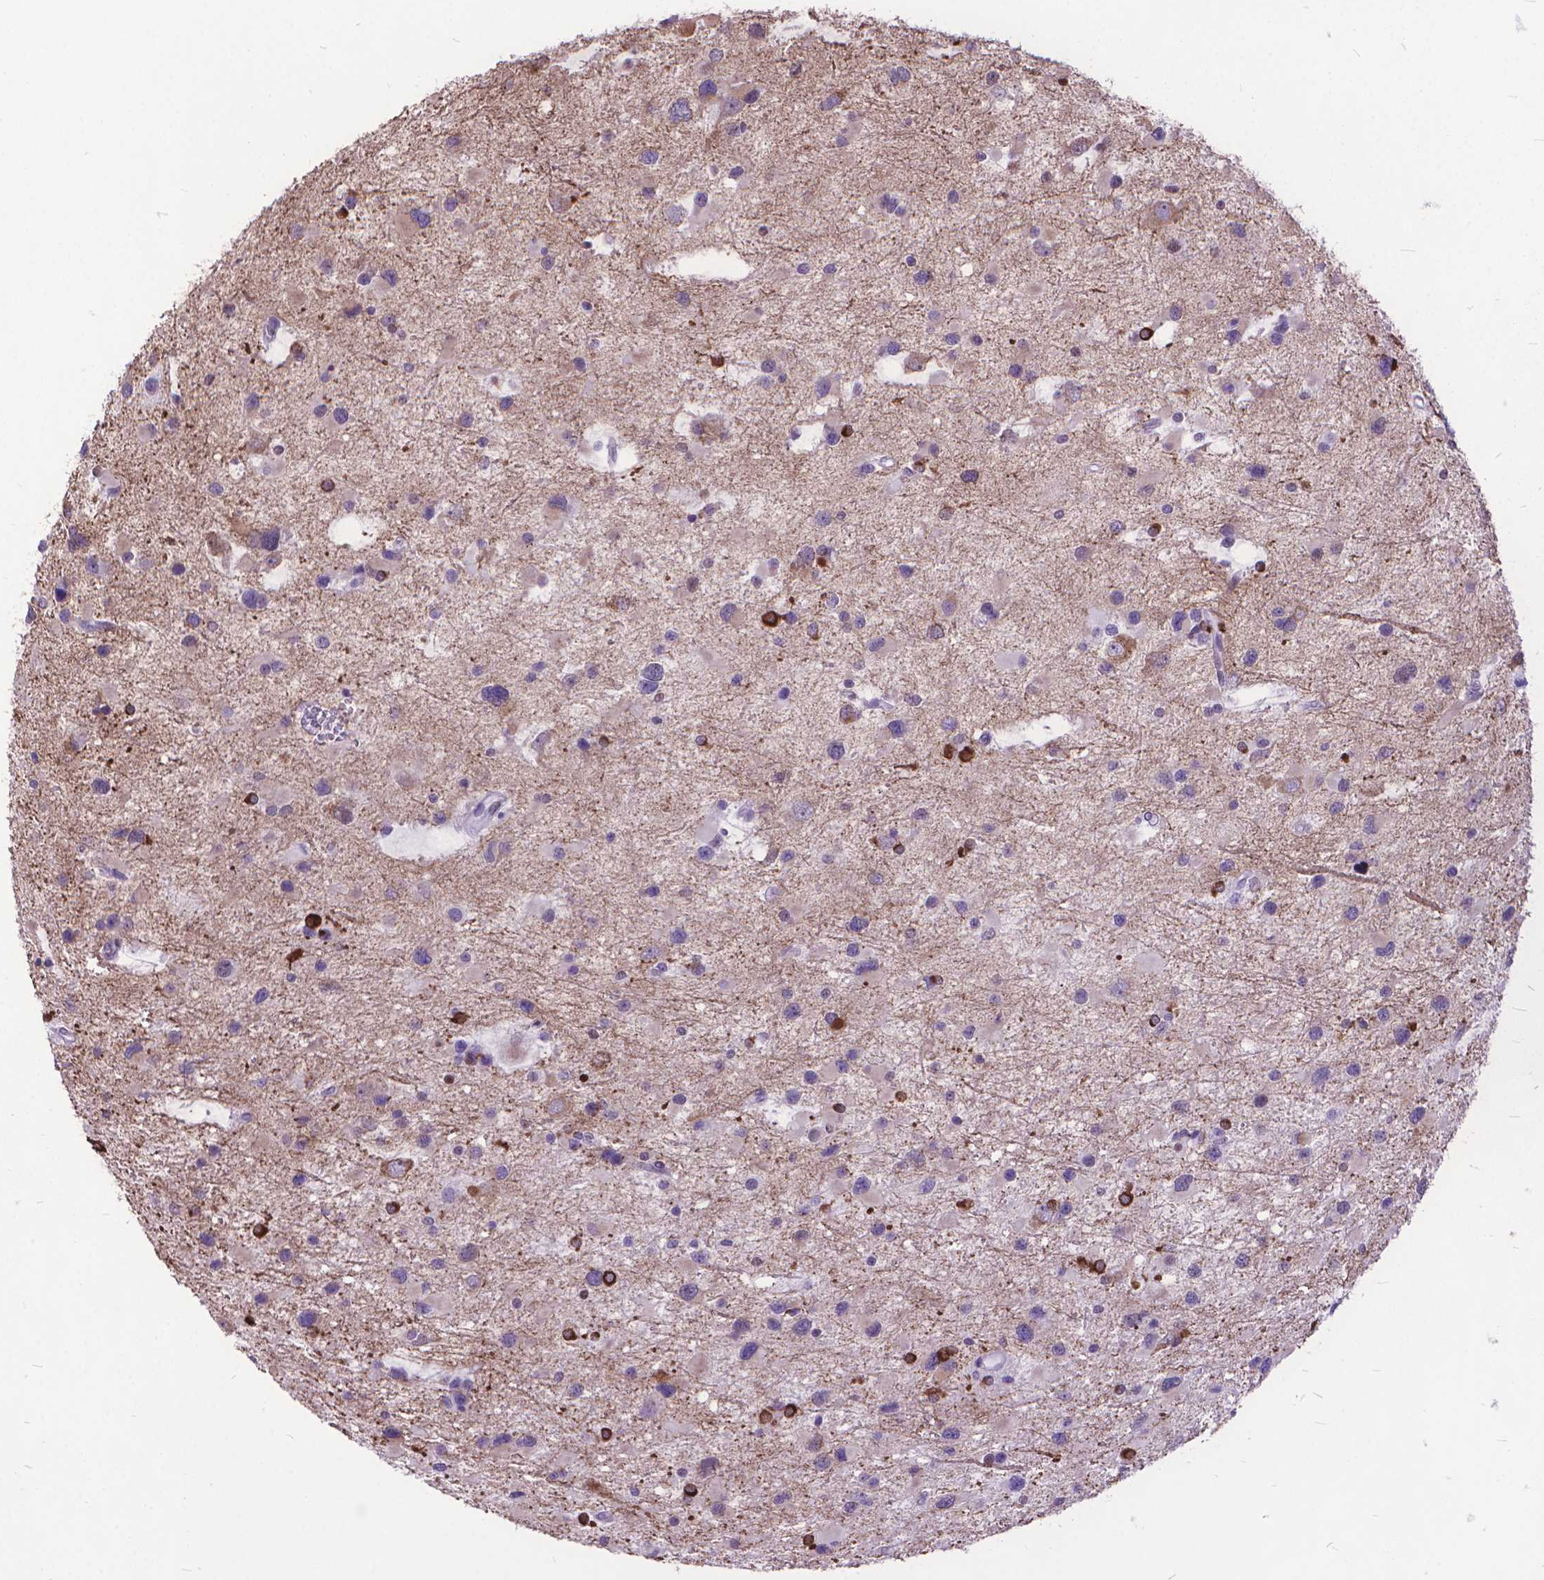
{"staining": {"intensity": "strong", "quantity": "<25%", "location": "cytoplasmic/membranous"}, "tissue": "glioma", "cell_type": "Tumor cells", "image_type": "cancer", "snomed": [{"axis": "morphology", "description": "Glioma, malignant, Low grade"}, {"axis": "topography", "description": "Brain"}], "caption": "Immunohistochemical staining of malignant glioma (low-grade) reveals strong cytoplasmic/membranous protein positivity in approximately <25% of tumor cells.", "gene": "POLE4", "patient": {"sex": "female", "age": 32}}